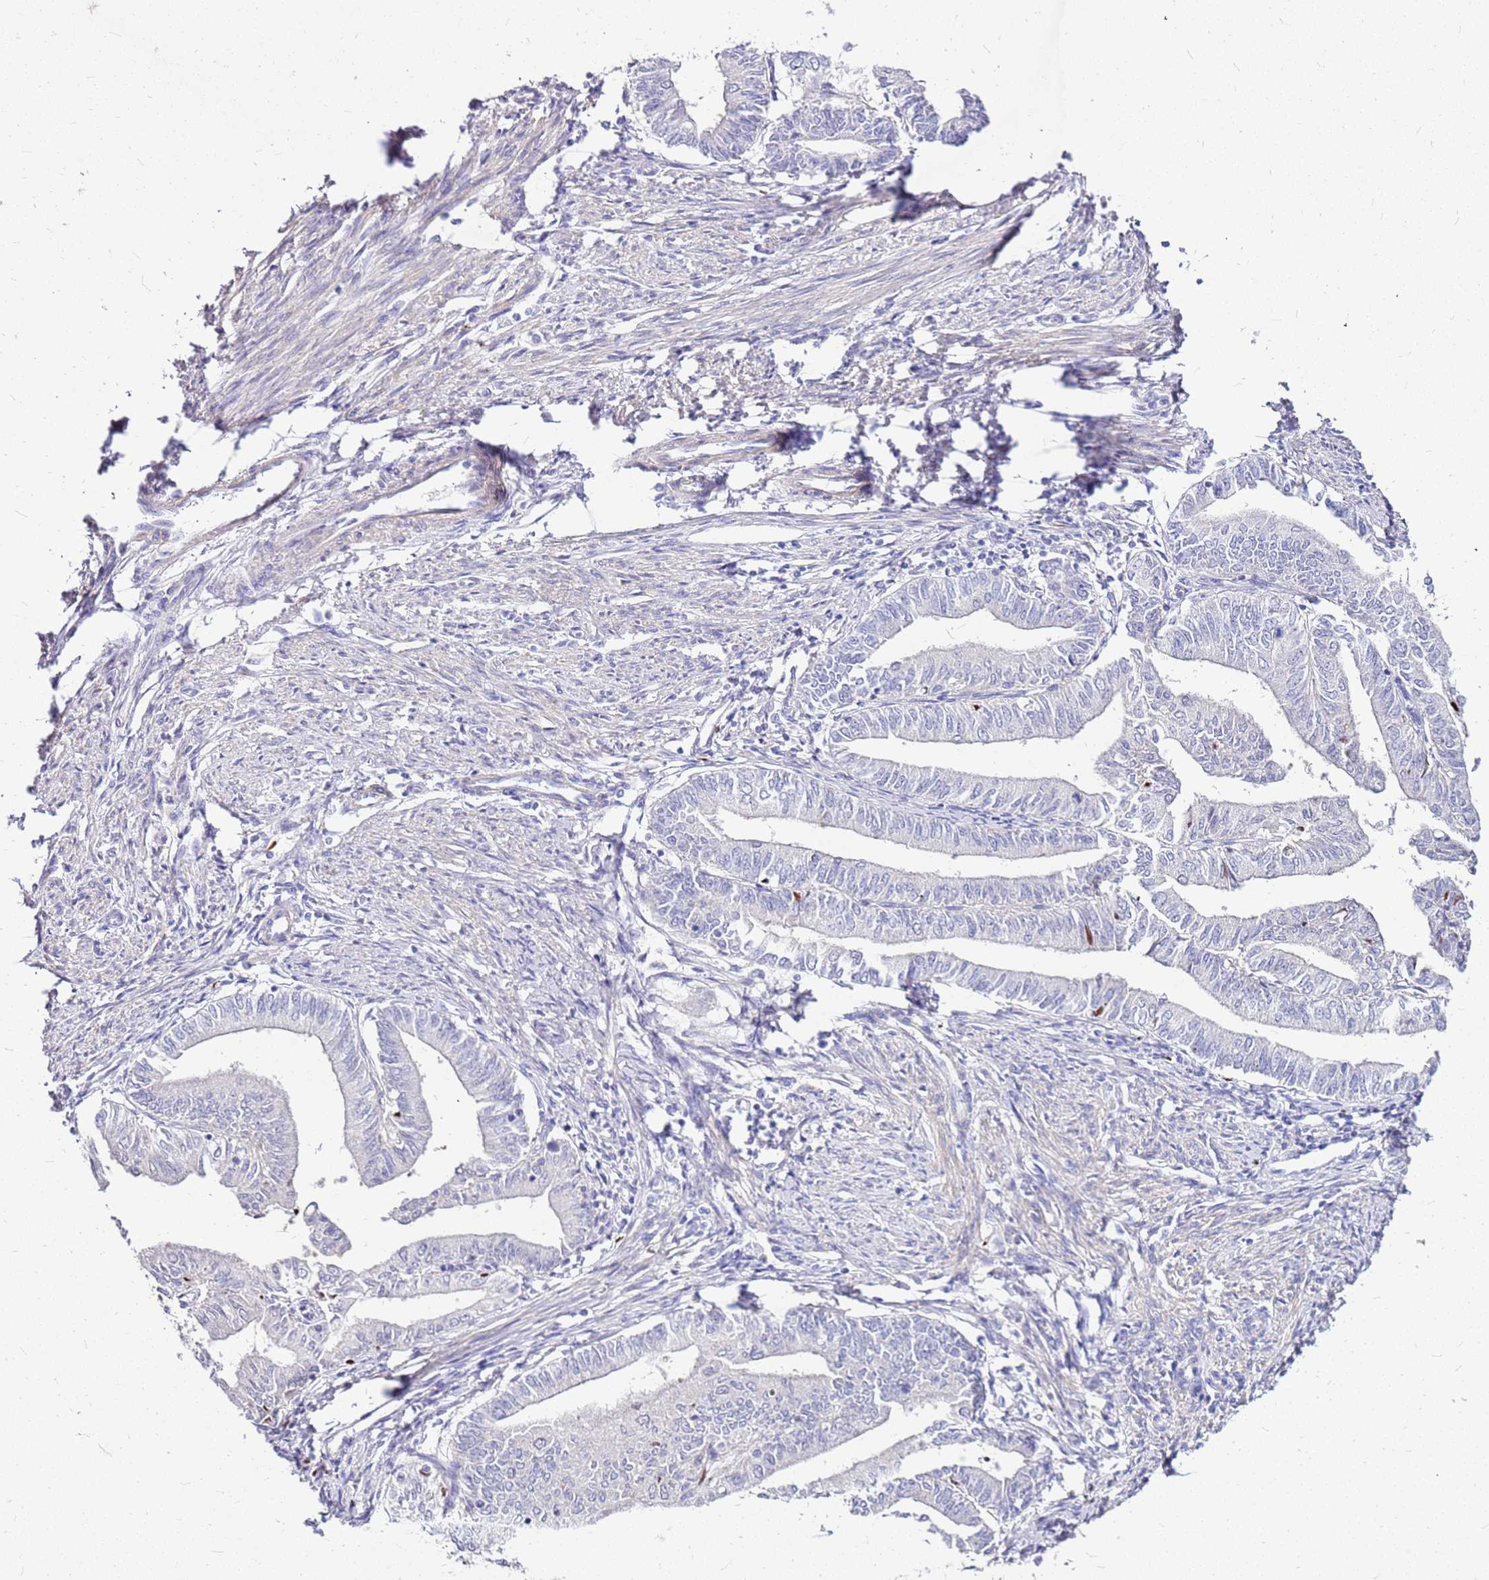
{"staining": {"intensity": "negative", "quantity": "none", "location": "none"}, "tissue": "endometrial cancer", "cell_type": "Tumor cells", "image_type": "cancer", "snomed": [{"axis": "morphology", "description": "Adenocarcinoma, NOS"}, {"axis": "topography", "description": "Endometrium"}], "caption": "The photomicrograph displays no staining of tumor cells in endometrial cancer (adenocarcinoma).", "gene": "DCDC2B", "patient": {"sex": "female", "age": 66}}